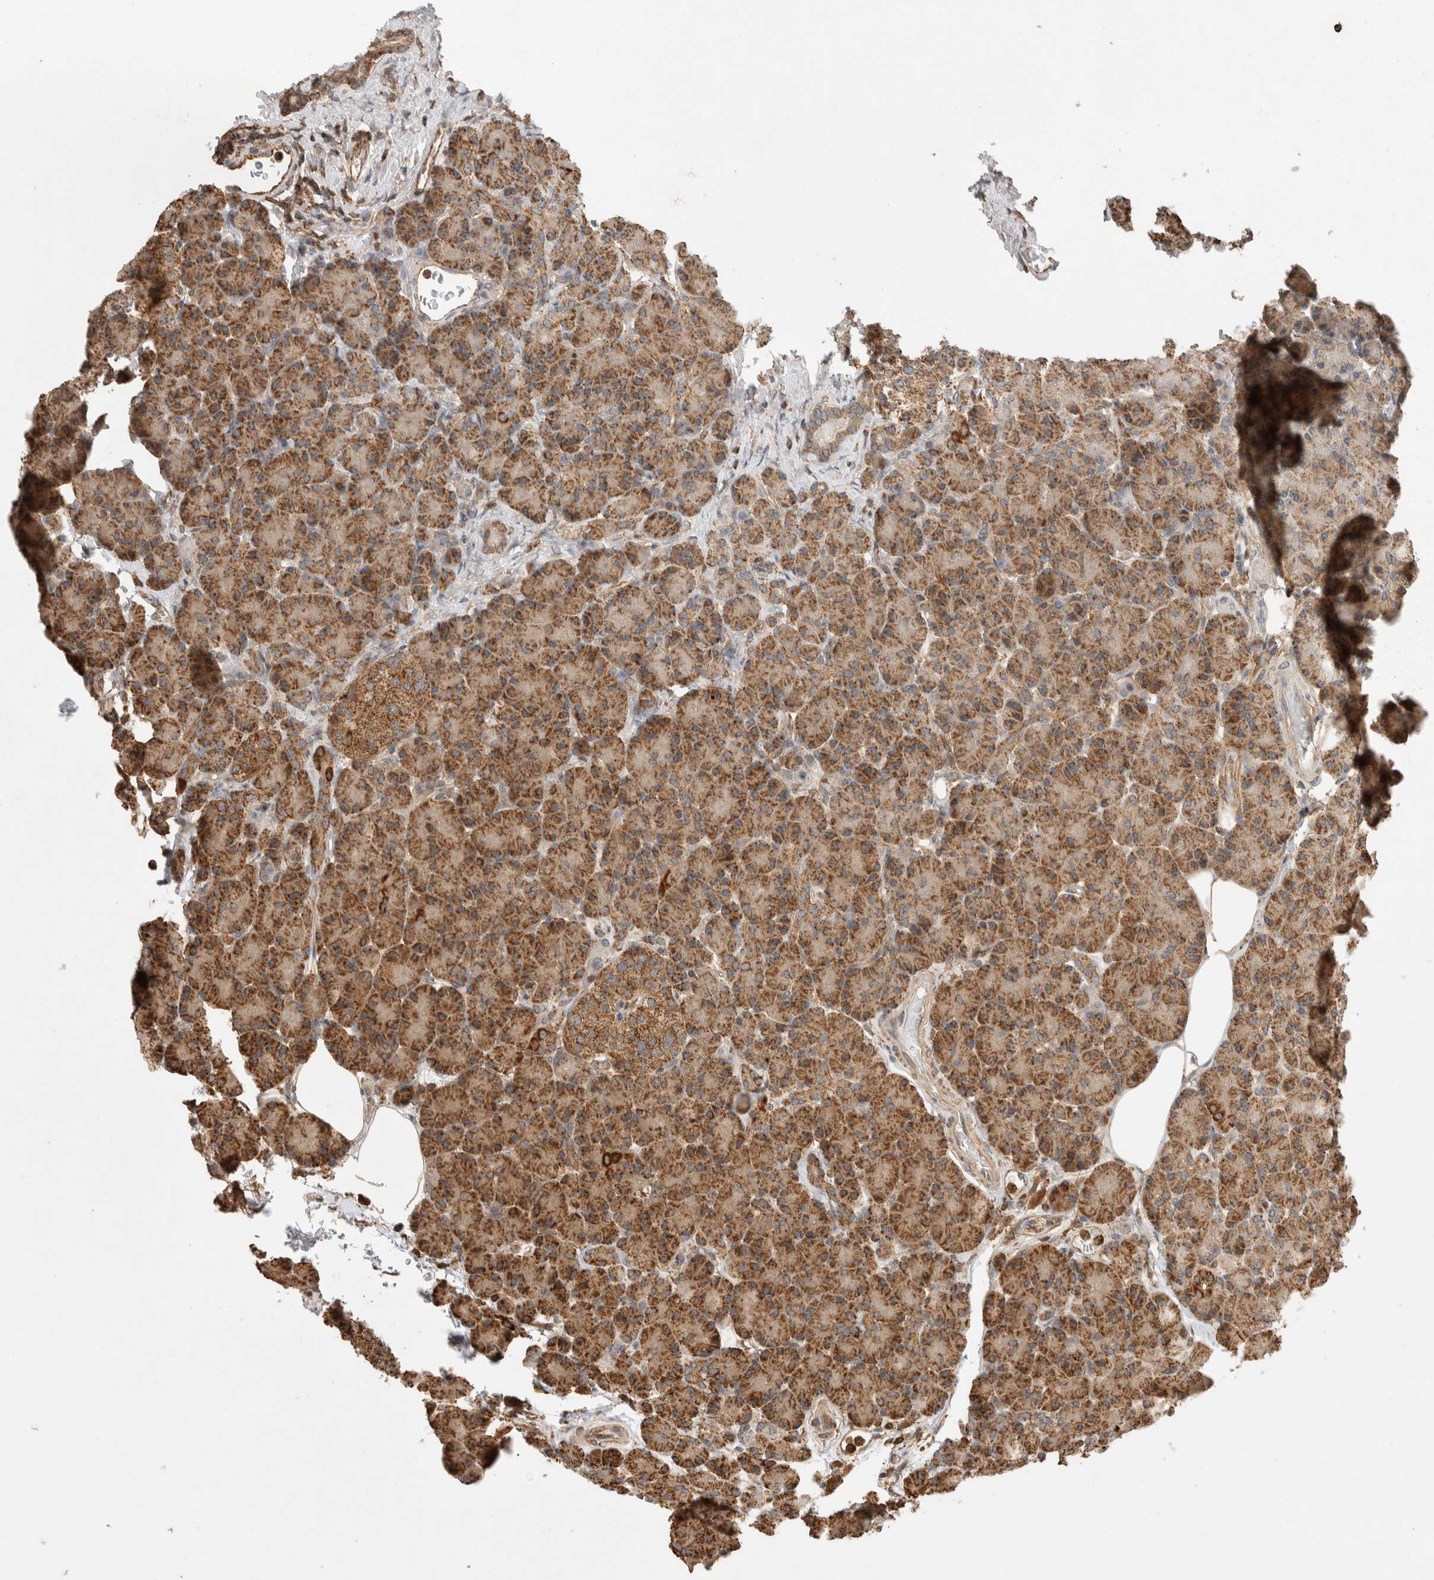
{"staining": {"intensity": "strong", "quantity": ">75%", "location": "cytoplasmic/membranous"}, "tissue": "pancreas", "cell_type": "Exocrine glandular cells", "image_type": "normal", "snomed": [{"axis": "morphology", "description": "Normal tissue, NOS"}, {"axis": "topography", "description": "Pancreas"}], "caption": "Immunohistochemistry (IHC) histopathology image of benign pancreas: human pancreas stained using immunohistochemistry (IHC) shows high levels of strong protein expression localized specifically in the cytoplasmic/membranous of exocrine glandular cells, appearing as a cytoplasmic/membranous brown color.", "gene": "IMMP2L", "patient": {"sex": "female", "age": 43}}